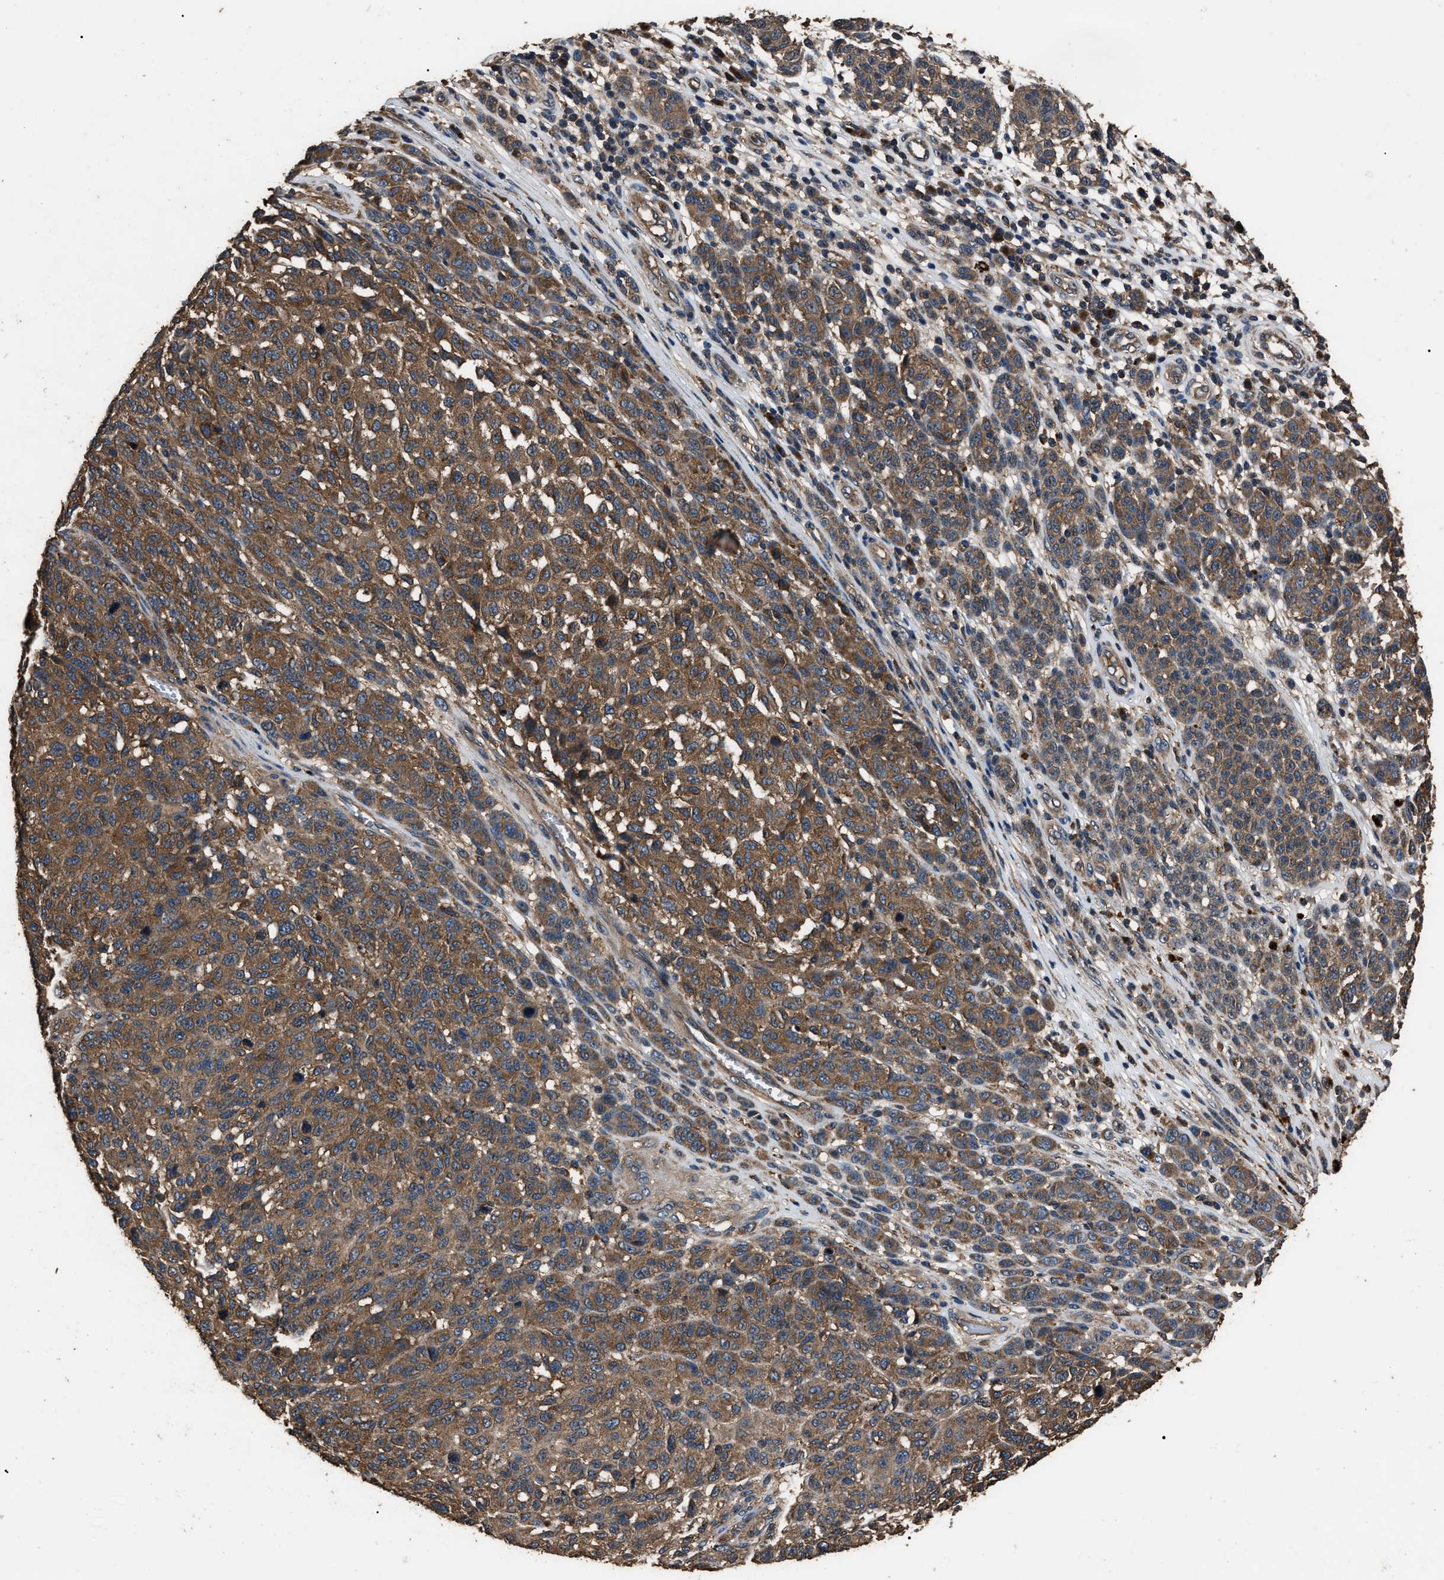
{"staining": {"intensity": "strong", "quantity": ">75%", "location": "cytoplasmic/membranous"}, "tissue": "melanoma", "cell_type": "Tumor cells", "image_type": "cancer", "snomed": [{"axis": "morphology", "description": "Malignant melanoma, NOS"}, {"axis": "topography", "description": "Skin"}], "caption": "Brown immunohistochemical staining in human melanoma displays strong cytoplasmic/membranous positivity in about >75% of tumor cells. The protein of interest is shown in brown color, while the nuclei are stained blue.", "gene": "RNF216", "patient": {"sex": "male", "age": 59}}